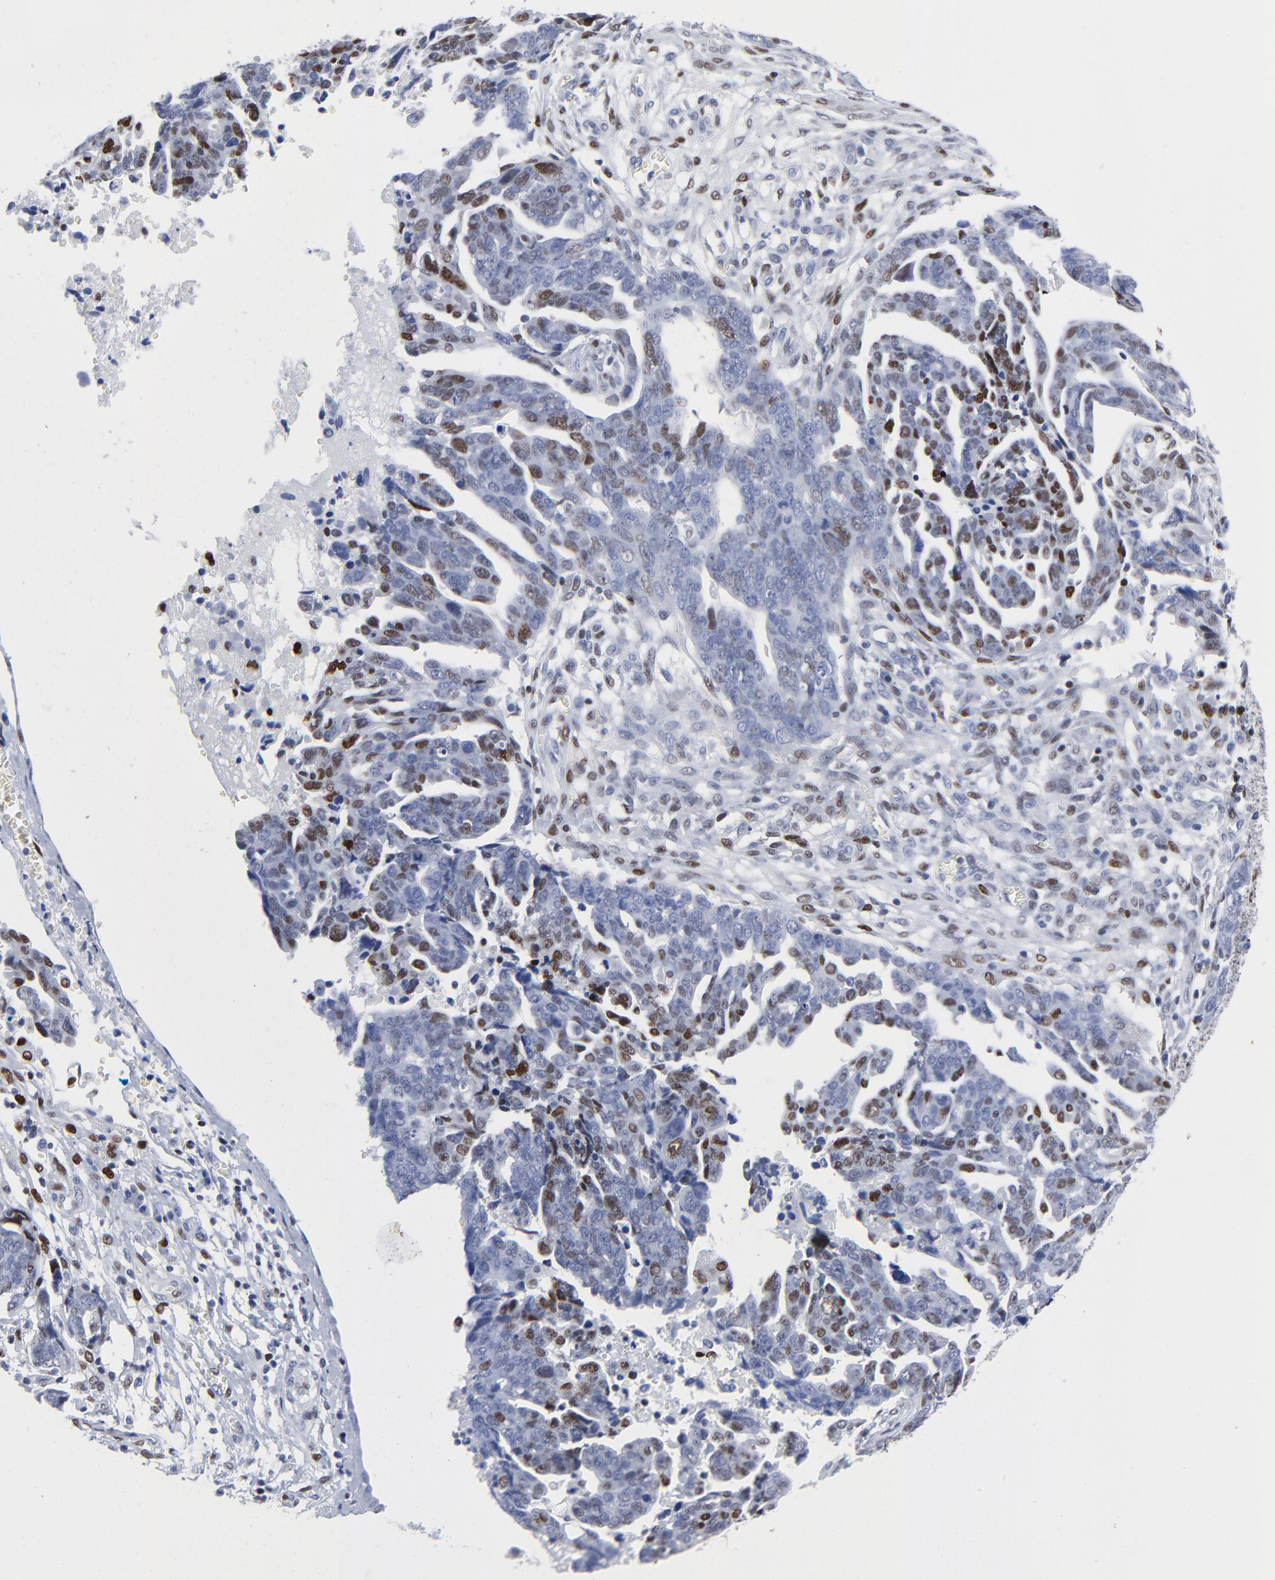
{"staining": {"intensity": "moderate", "quantity": "25%-75%", "location": "nuclear"}, "tissue": "ovarian cancer", "cell_type": "Tumor cells", "image_type": "cancer", "snomed": [{"axis": "morphology", "description": "Normal tissue, NOS"}, {"axis": "morphology", "description": "Cystadenocarcinoma, serous, NOS"}, {"axis": "topography", "description": "Fallopian tube"}, {"axis": "topography", "description": "Ovary"}], "caption": "Ovarian cancer stained with a protein marker exhibits moderate staining in tumor cells.", "gene": "JUN", "patient": {"sex": "female", "age": 56}}